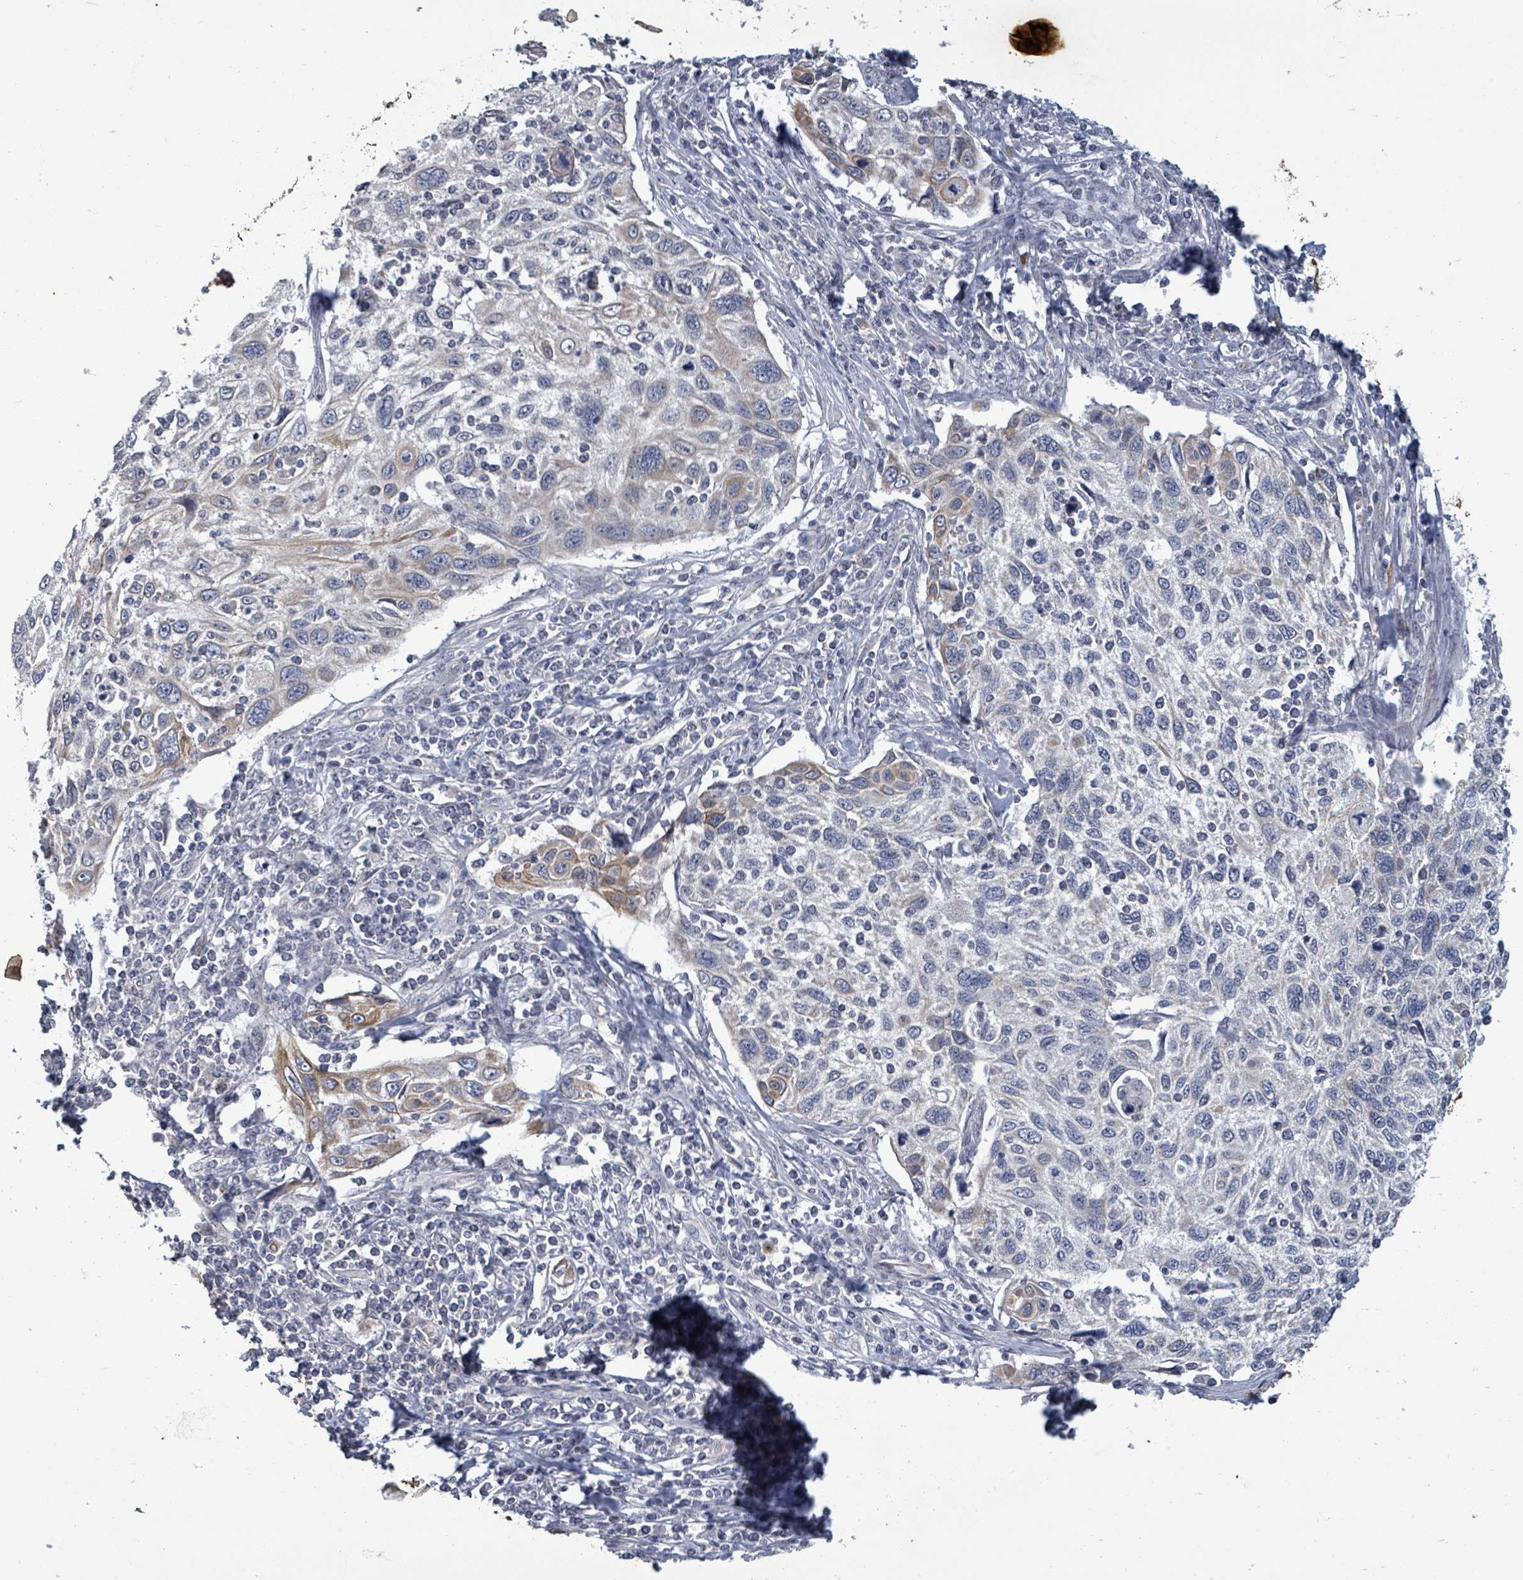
{"staining": {"intensity": "weak", "quantity": "<25%", "location": "cytoplasmic/membranous"}, "tissue": "cervical cancer", "cell_type": "Tumor cells", "image_type": "cancer", "snomed": [{"axis": "morphology", "description": "Squamous cell carcinoma, NOS"}, {"axis": "topography", "description": "Cervix"}], "caption": "A high-resolution photomicrograph shows immunohistochemistry (IHC) staining of cervical cancer, which exhibits no significant staining in tumor cells.", "gene": "PTPN20", "patient": {"sex": "female", "age": 70}}